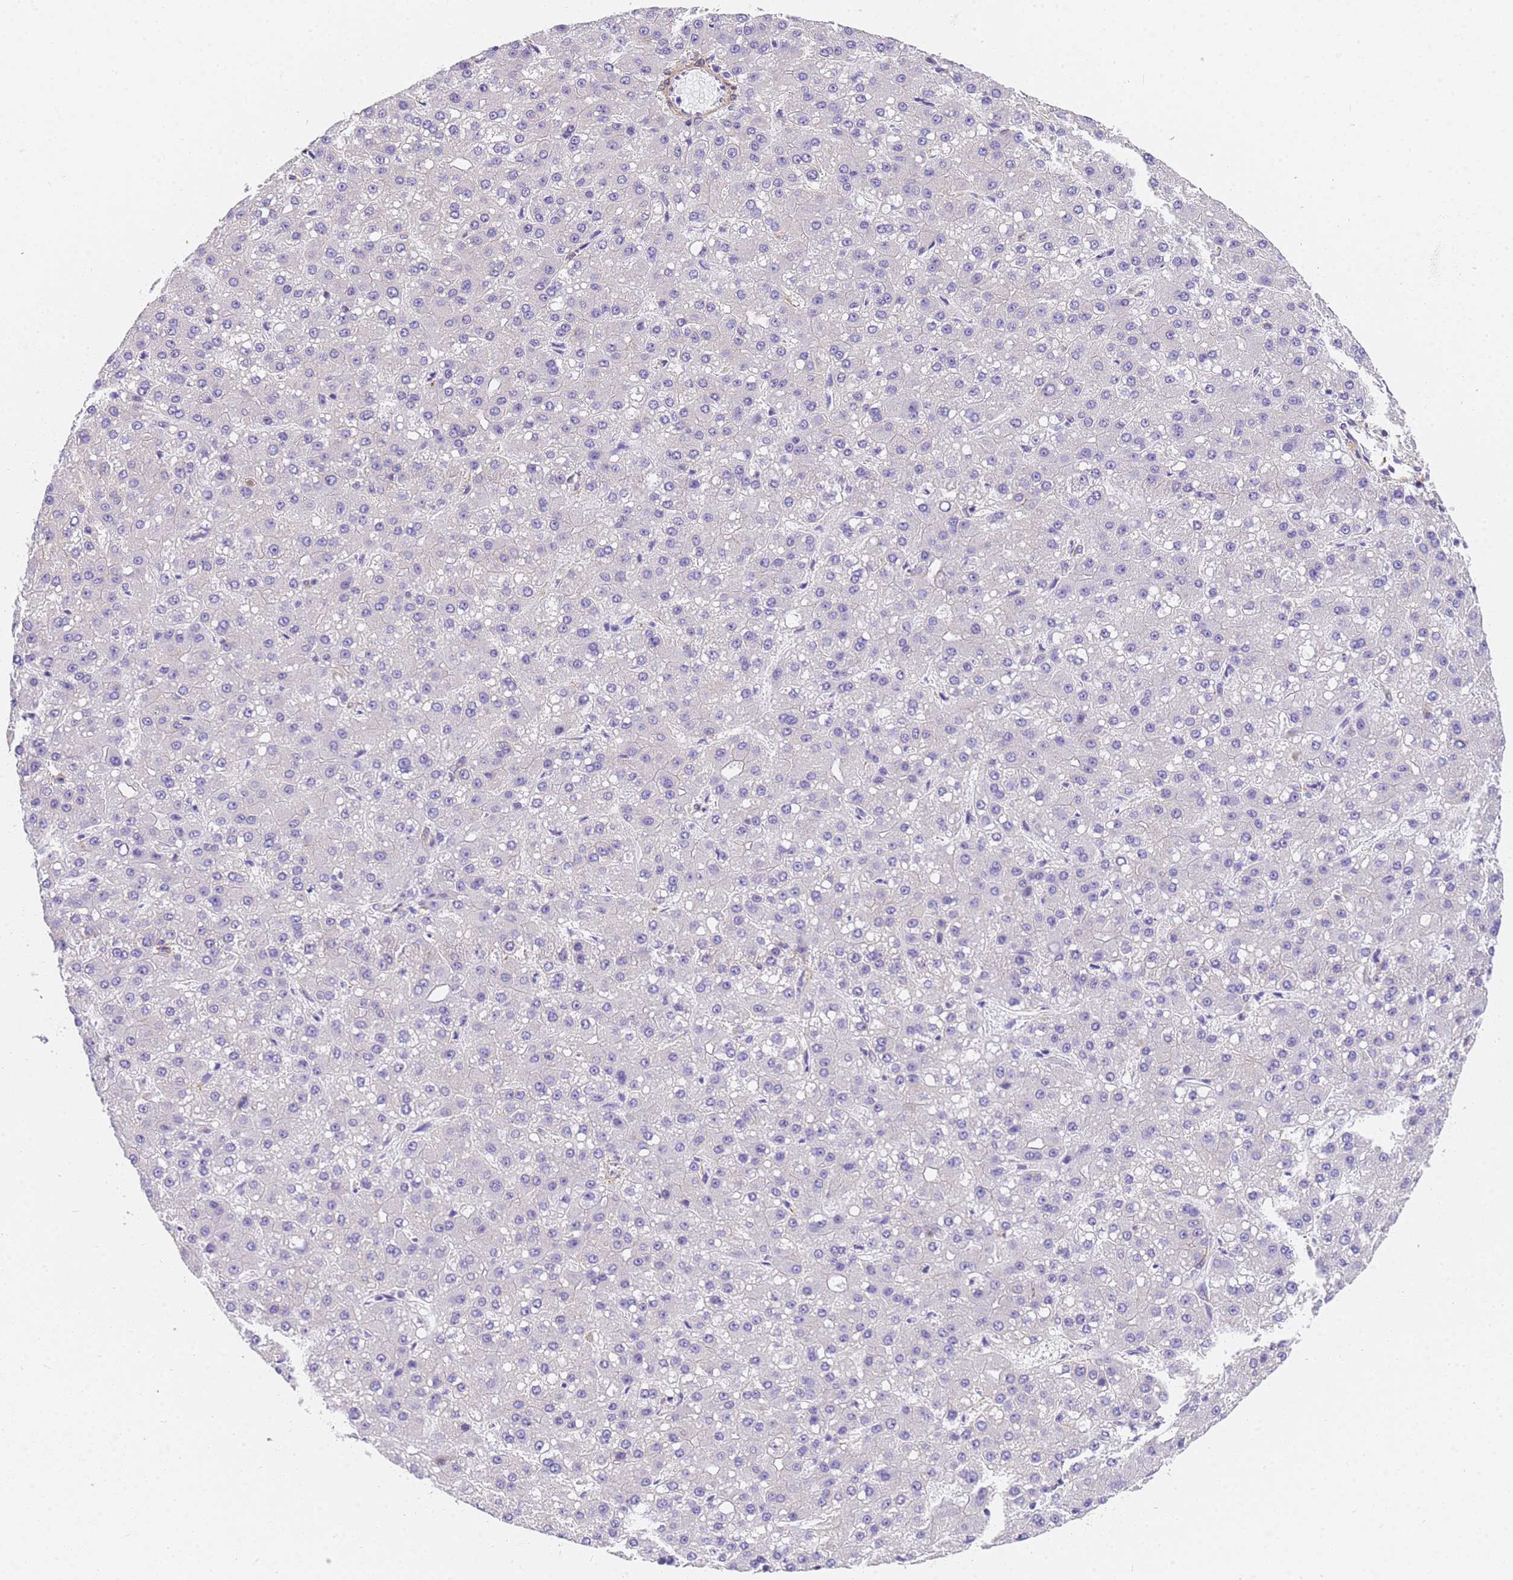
{"staining": {"intensity": "negative", "quantity": "none", "location": "none"}, "tissue": "liver cancer", "cell_type": "Tumor cells", "image_type": "cancer", "snomed": [{"axis": "morphology", "description": "Carcinoma, Hepatocellular, NOS"}, {"axis": "topography", "description": "Liver"}], "caption": "Immunohistochemistry (IHC) photomicrograph of human liver hepatocellular carcinoma stained for a protein (brown), which shows no staining in tumor cells.", "gene": "MVB12A", "patient": {"sex": "male", "age": 67}}